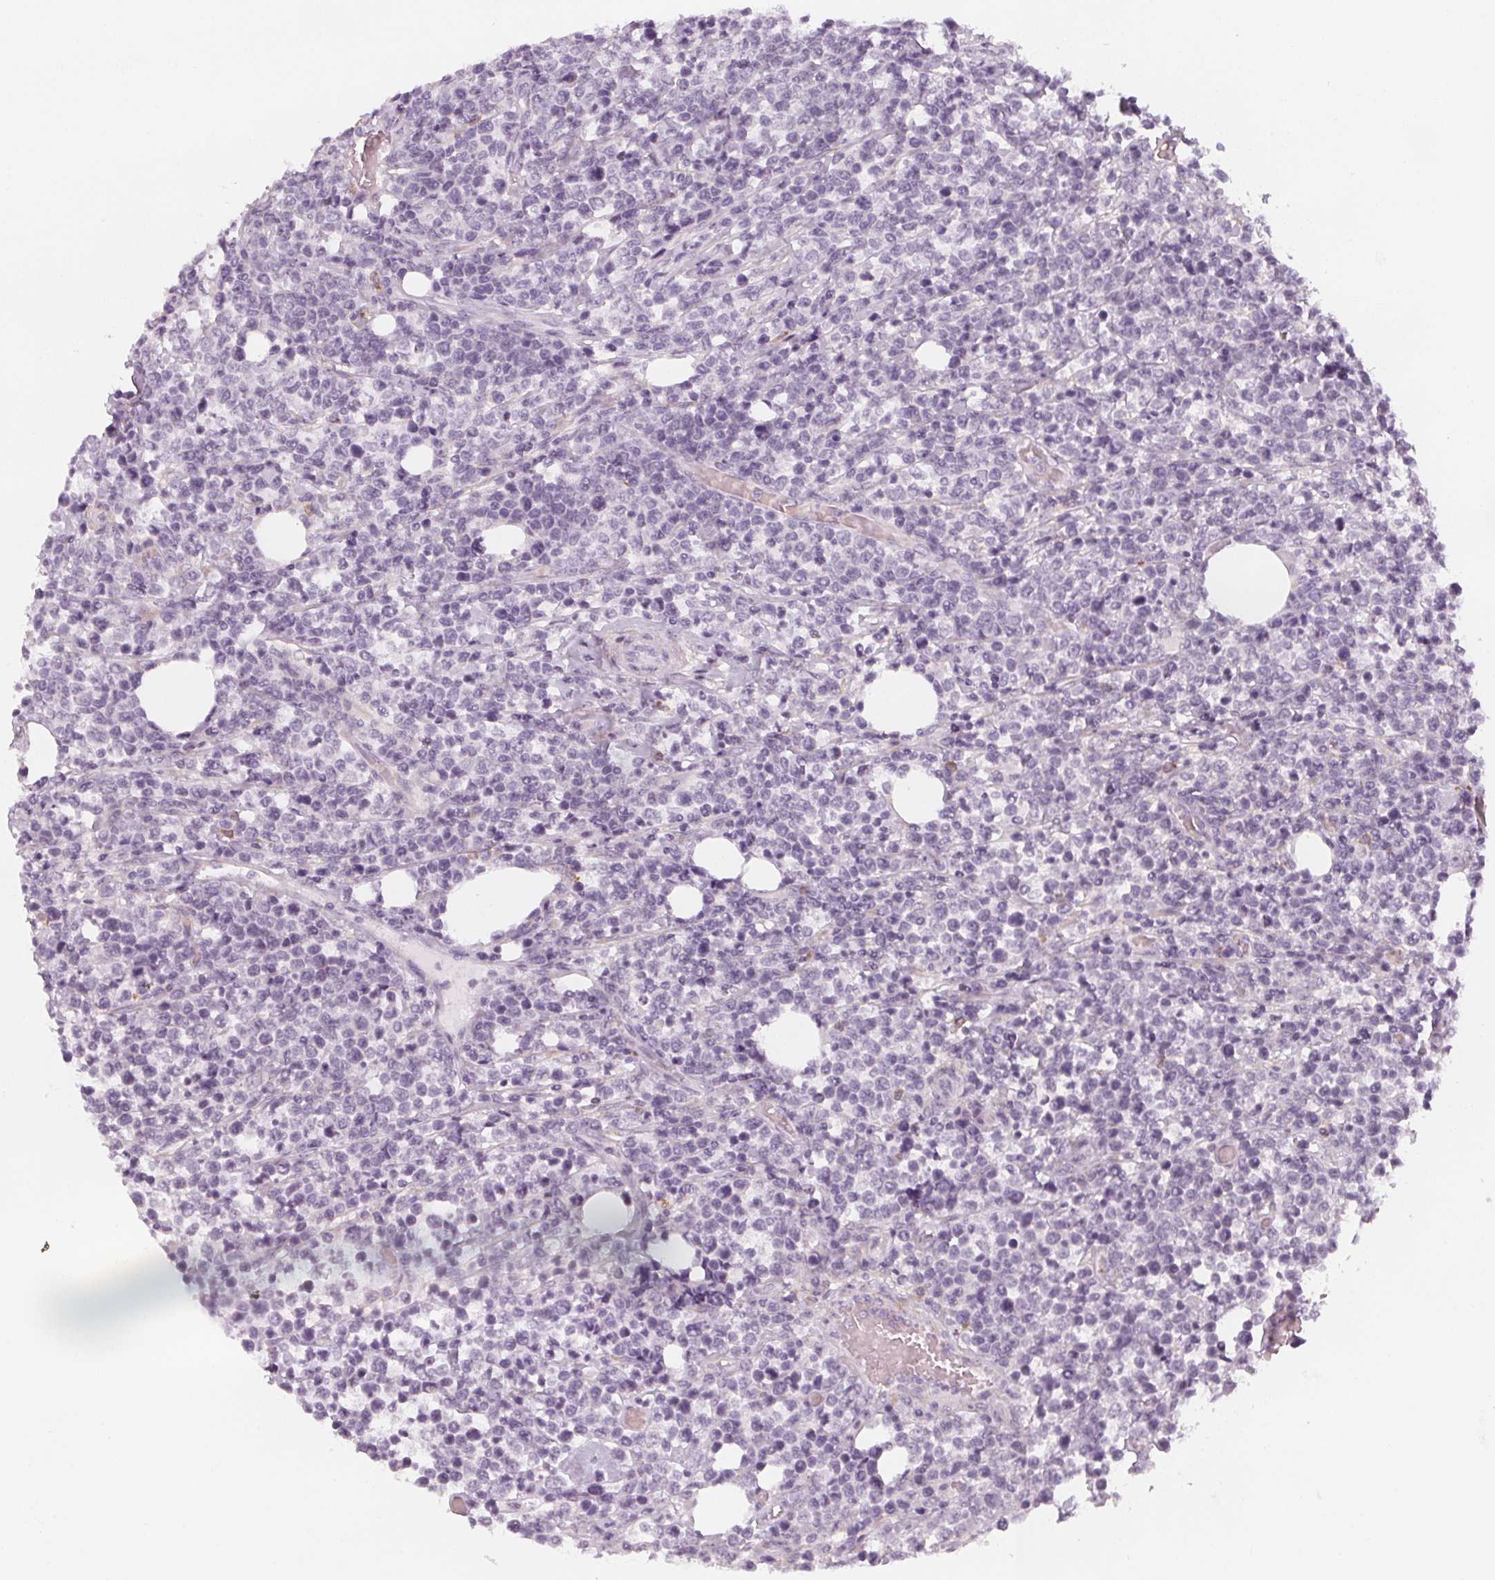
{"staining": {"intensity": "negative", "quantity": "none", "location": "none"}, "tissue": "lymphoma", "cell_type": "Tumor cells", "image_type": "cancer", "snomed": [{"axis": "morphology", "description": "Malignant lymphoma, non-Hodgkin's type, High grade"}, {"axis": "topography", "description": "Soft tissue"}], "caption": "Tumor cells show no significant staining in lymphoma.", "gene": "MAP1A", "patient": {"sex": "female", "age": 56}}